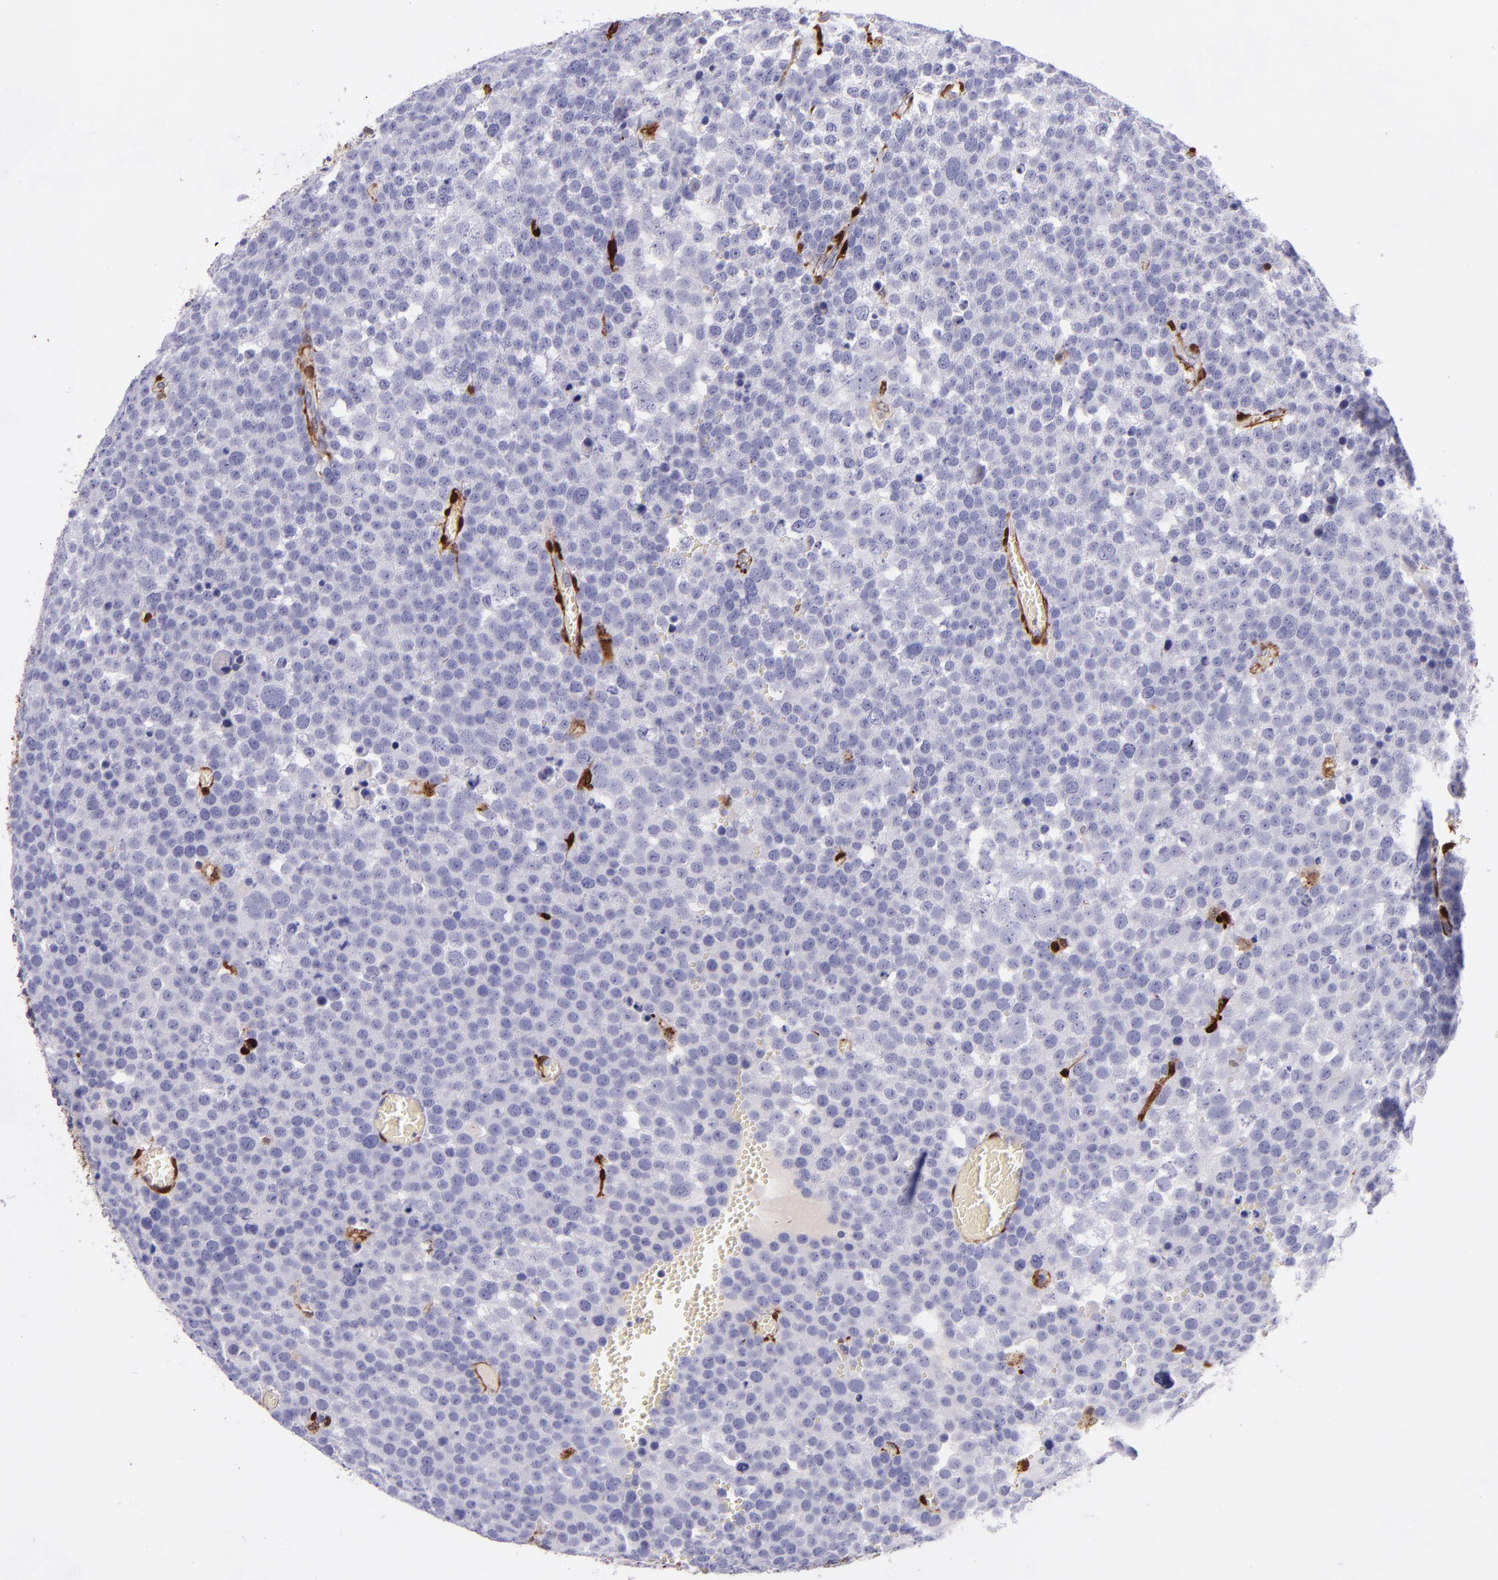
{"staining": {"intensity": "negative", "quantity": "none", "location": "none"}, "tissue": "testis cancer", "cell_type": "Tumor cells", "image_type": "cancer", "snomed": [{"axis": "morphology", "description": "Seminoma, NOS"}, {"axis": "topography", "description": "Testis"}], "caption": "Testis seminoma stained for a protein using immunohistochemistry (IHC) displays no expression tumor cells.", "gene": "LGALS1", "patient": {"sex": "male", "age": 71}}